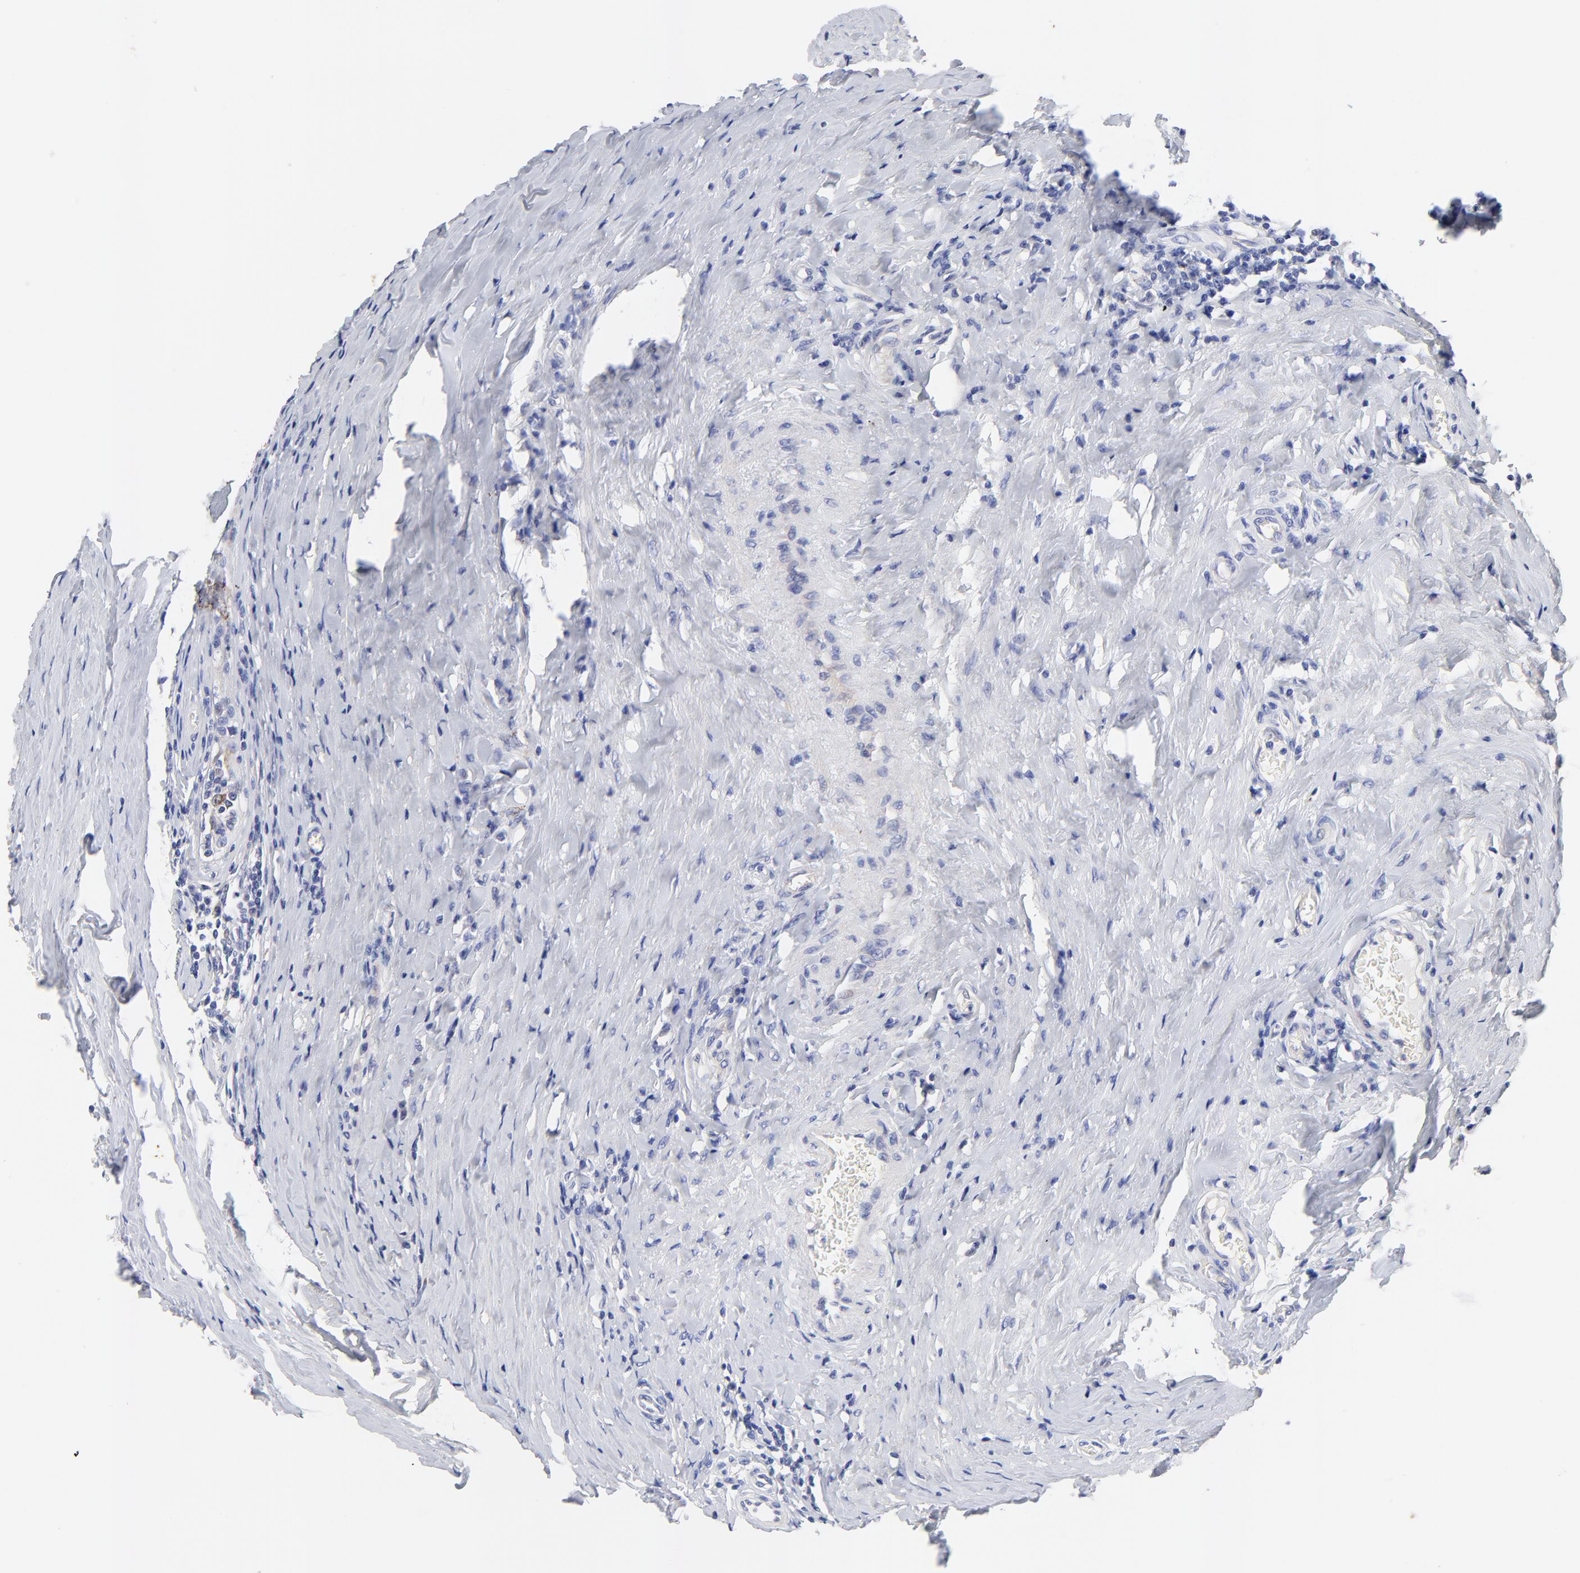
{"staining": {"intensity": "weak", "quantity": "<25%", "location": "cytoplasmic/membranous"}, "tissue": "testis cancer", "cell_type": "Tumor cells", "image_type": "cancer", "snomed": [{"axis": "morphology", "description": "Seminoma, NOS"}, {"axis": "topography", "description": "Testis"}], "caption": "Immunohistochemistry (IHC) histopathology image of testis cancer stained for a protein (brown), which displays no expression in tumor cells. (Immunohistochemistry (IHC), brightfield microscopy, high magnification).", "gene": "FBXO10", "patient": {"sex": "male", "age": 24}}